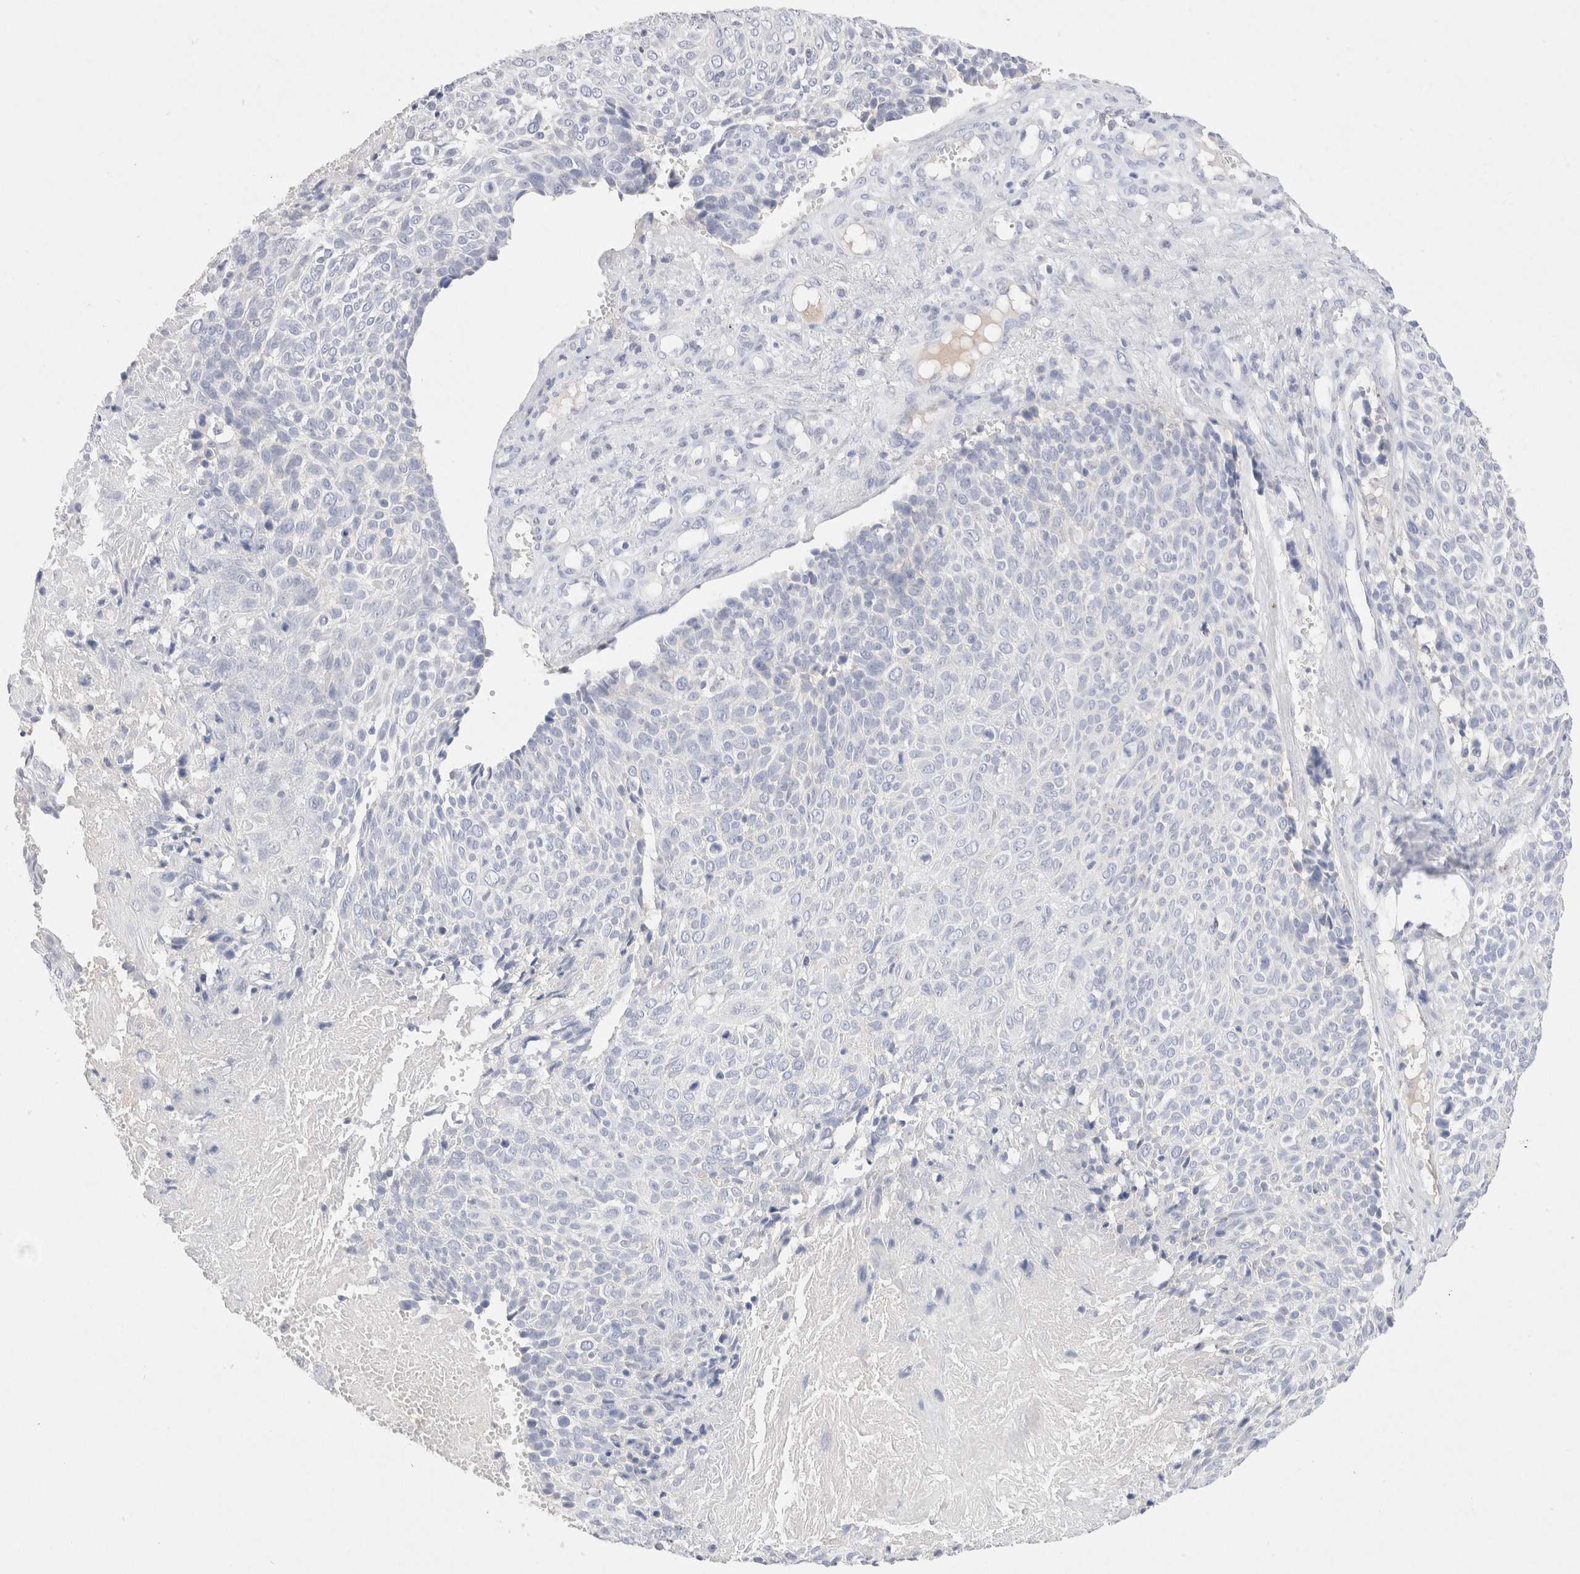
{"staining": {"intensity": "negative", "quantity": "none", "location": "none"}, "tissue": "cervical cancer", "cell_type": "Tumor cells", "image_type": "cancer", "snomed": [{"axis": "morphology", "description": "Squamous cell carcinoma, NOS"}, {"axis": "topography", "description": "Cervix"}], "caption": "Immunohistochemistry (IHC) histopathology image of squamous cell carcinoma (cervical) stained for a protein (brown), which exhibits no staining in tumor cells.", "gene": "EPCAM", "patient": {"sex": "female", "age": 74}}